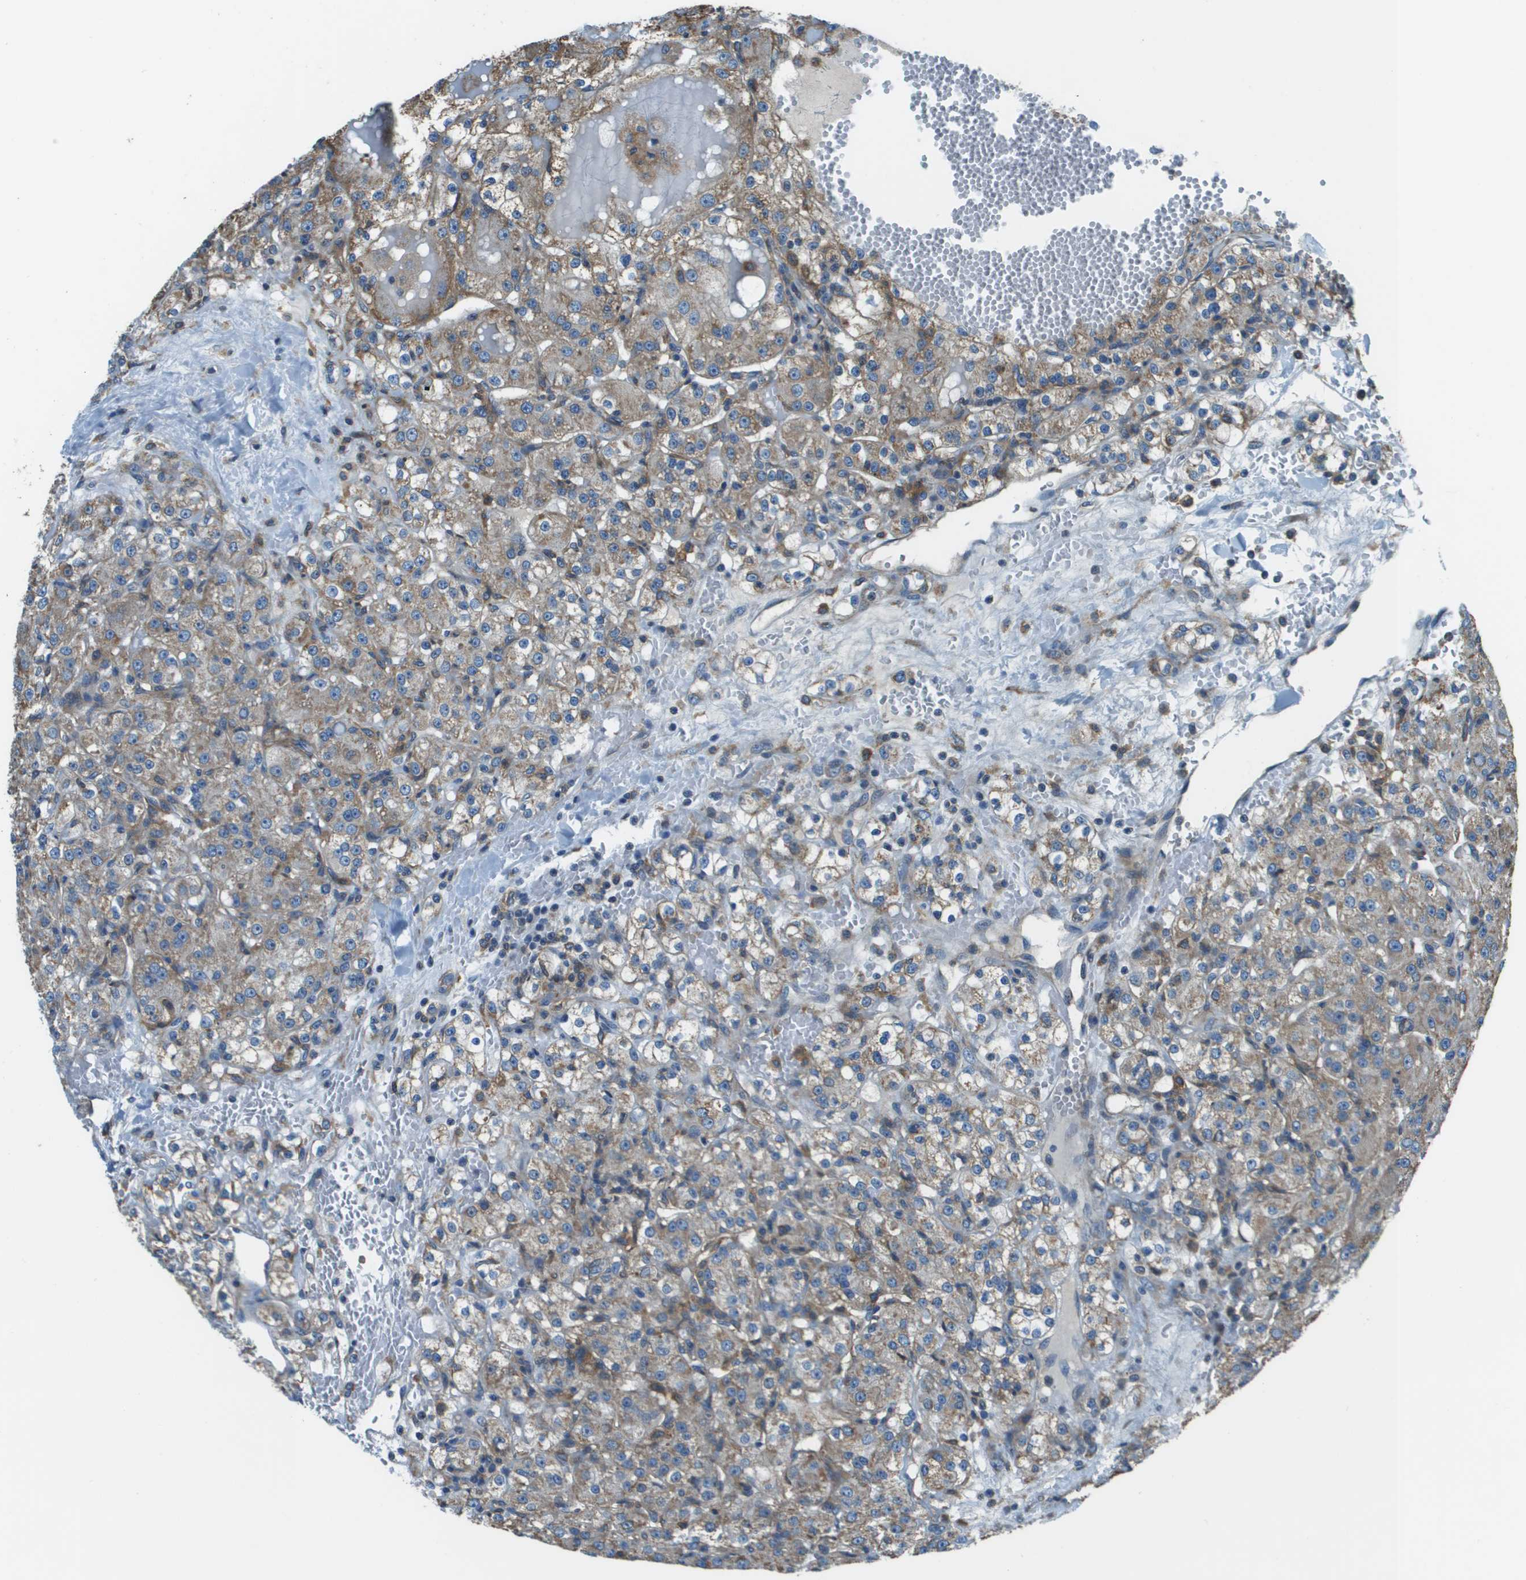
{"staining": {"intensity": "weak", "quantity": "25%-75%", "location": "cytoplasmic/membranous"}, "tissue": "renal cancer", "cell_type": "Tumor cells", "image_type": "cancer", "snomed": [{"axis": "morphology", "description": "Normal tissue, NOS"}, {"axis": "morphology", "description": "Adenocarcinoma, NOS"}, {"axis": "topography", "description": "Kidney"}], "caption": "Human renal adenocarcinoma stained for a protein (brown) demonstrates weak cytoplasmic/membranous positive positivity in approximately 25%-75% of tumor cells.", "gene": "TMEM51", "patient": {"sex": "male", "age": 61}}